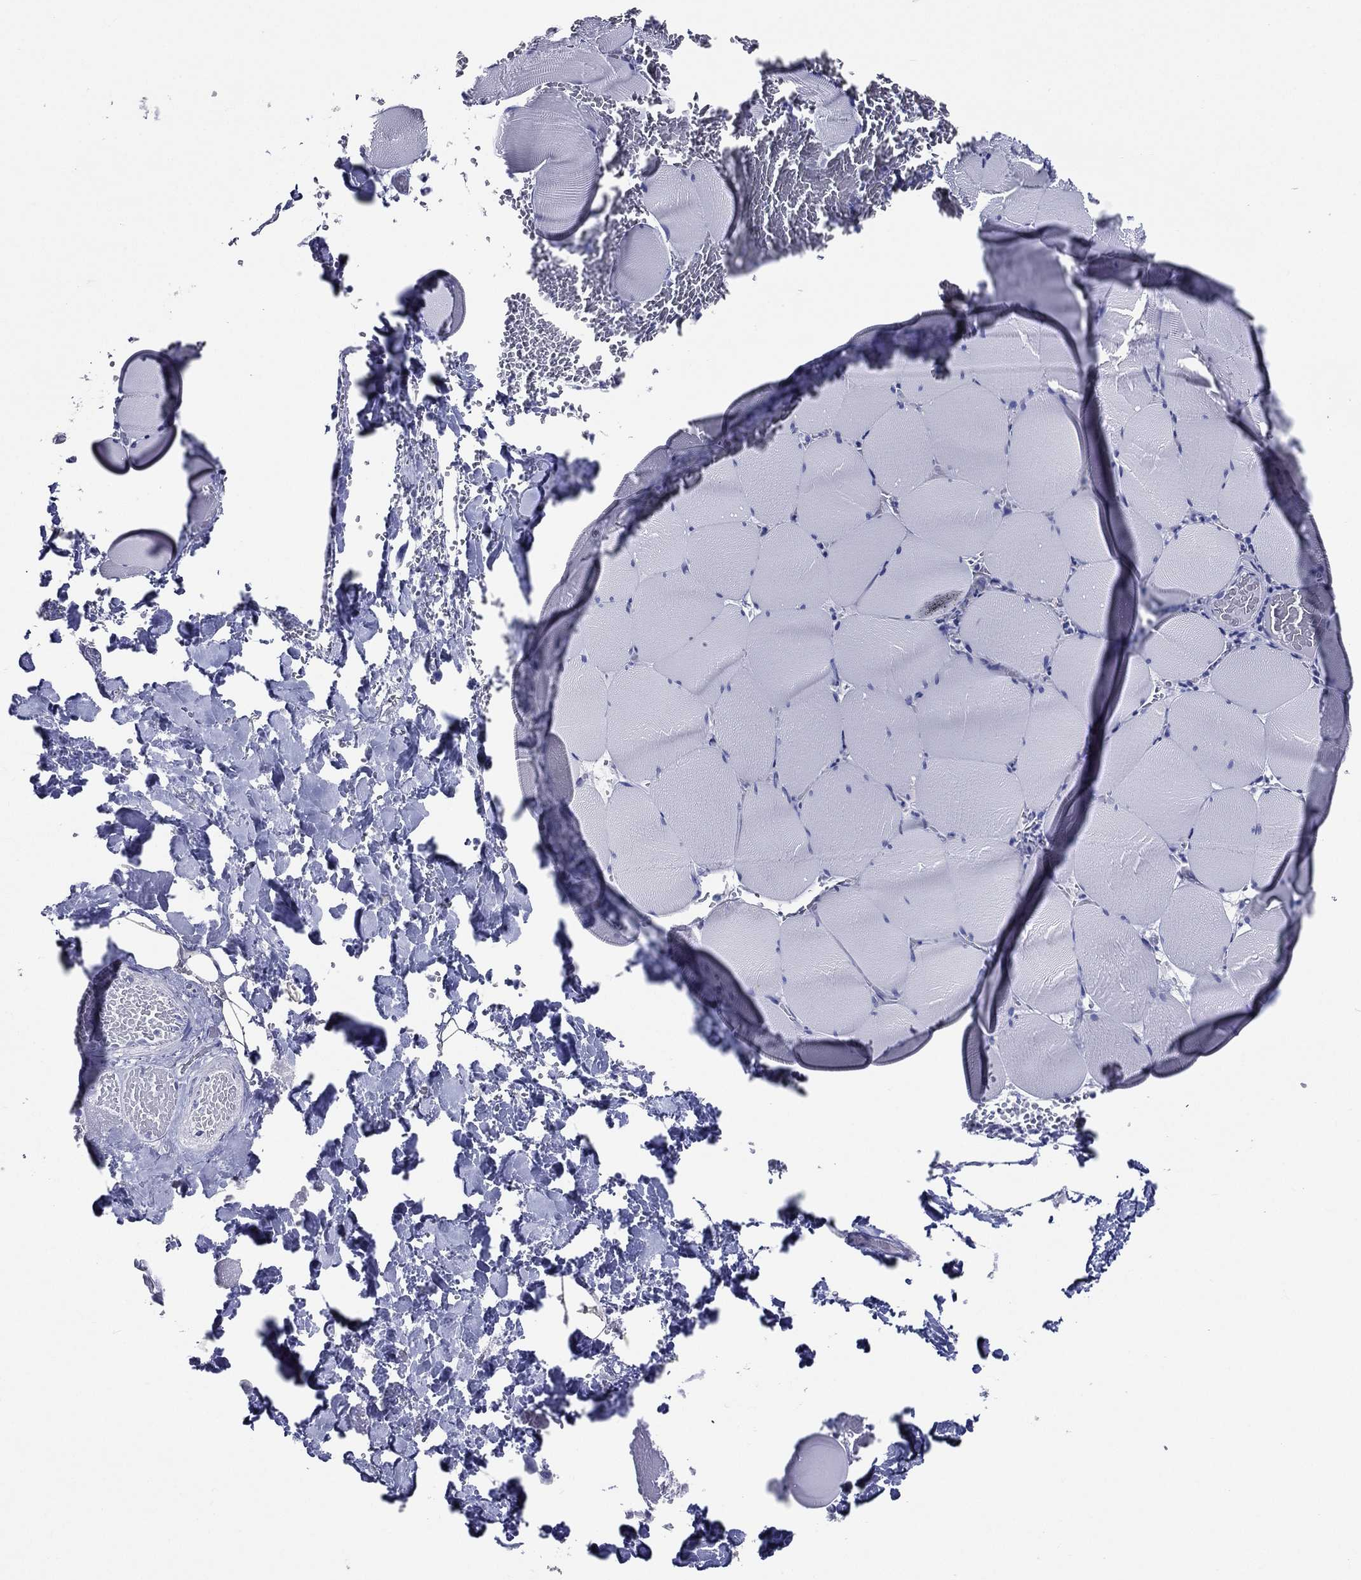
{"staining": {"intensity": "negative", "quantity": "none", "location": "none"}, "tissue": "skeletal muscle", "cell_type": "Myocytes", "image_type": "normal", "snomed": [{"axis": "morphology", "description": "Normal tissue, NOS"}, {"axis": "morphology", "description": "Malignant melanoma, Metastatic site"}, {"axis": "topography", "description": "Skeletal muscle"}], "caption": "This is a histopathology image of IHC staining of normal skeletal muscle, which shows no expression in myocytes. (Immunohistochemistry (ihc), brightfield microscopy, high magnification).", "gene": "ACE2", "patient": {"sex": "male", "age": 50}}